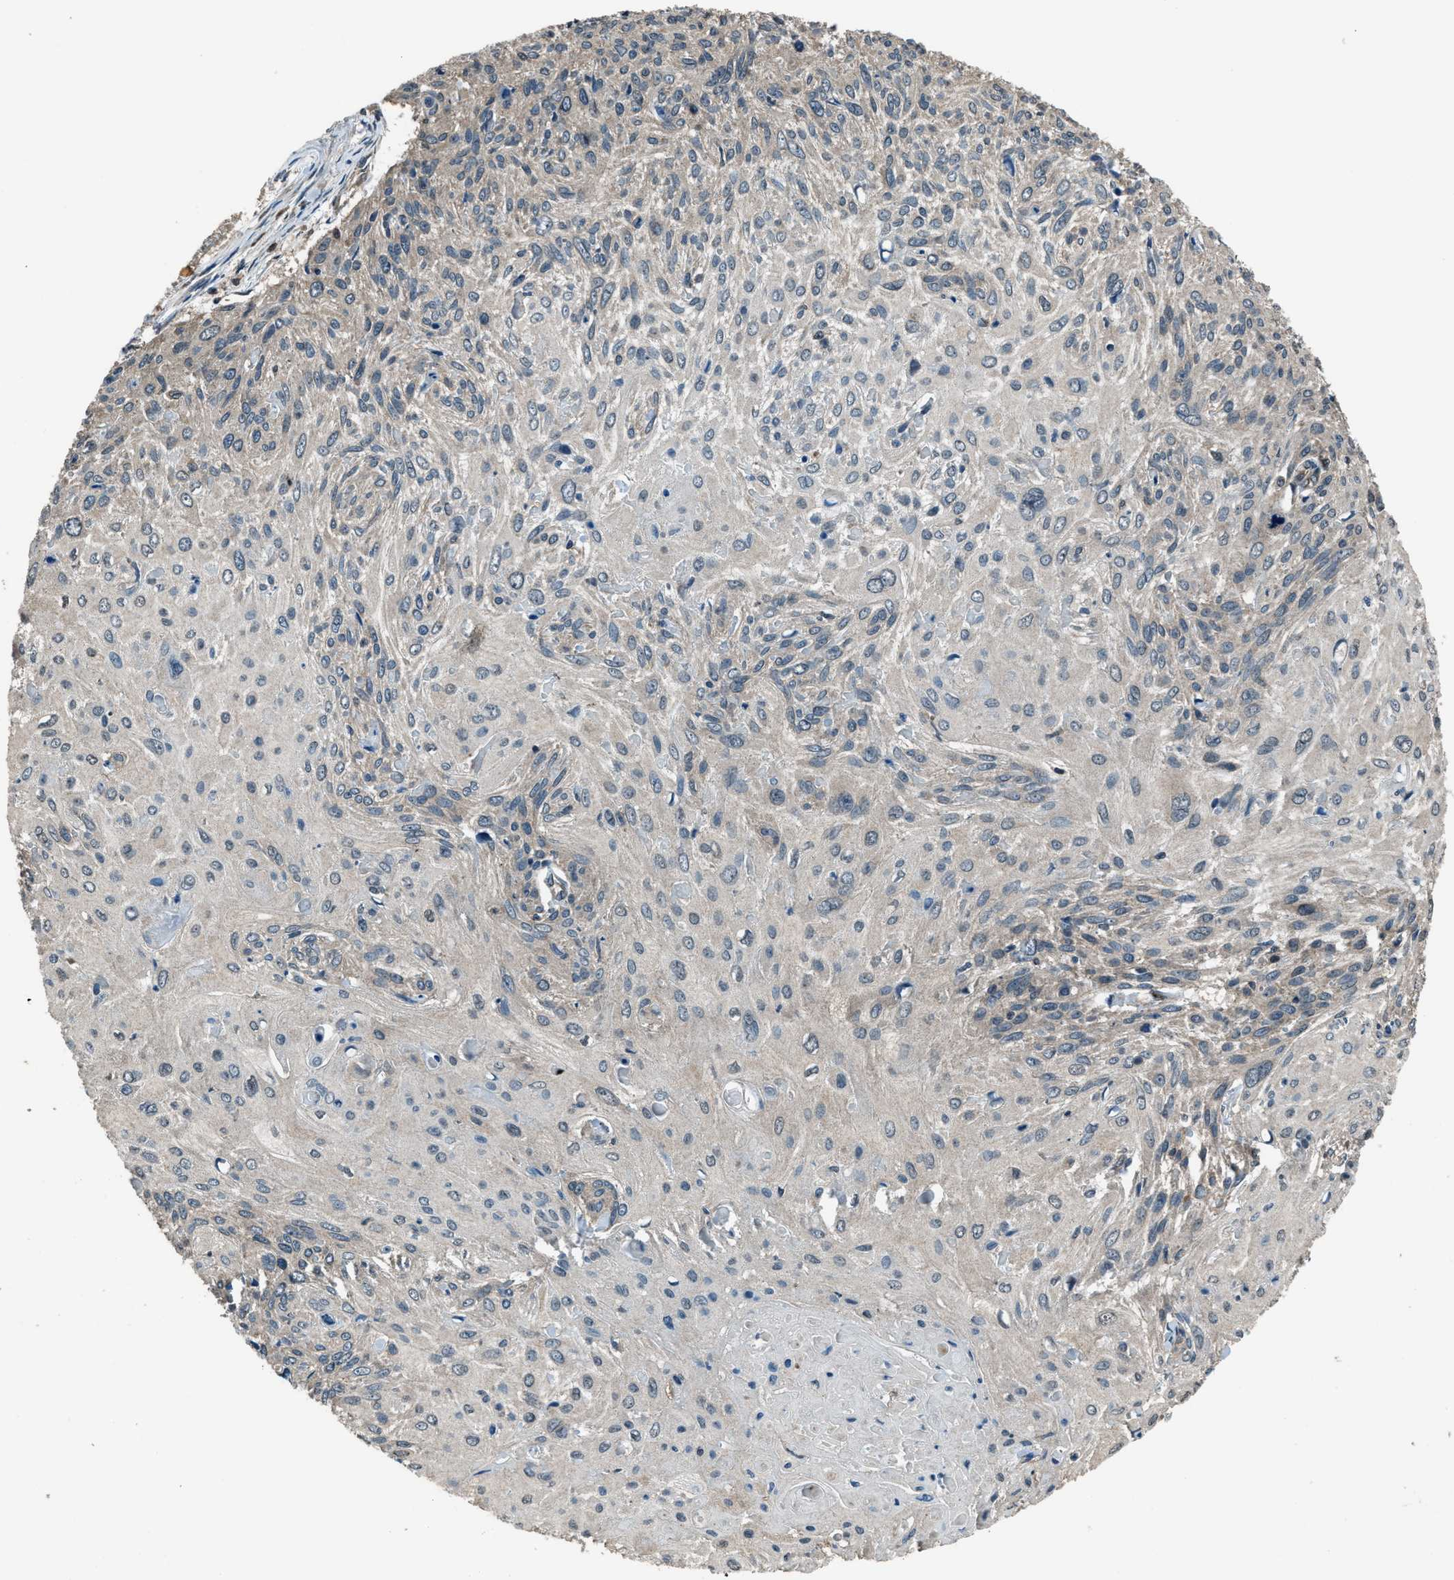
{"staining": {"intensity": "negative", "quantity": "none", "location": "none"}, "tissue": "cervical cancer", "cell_type": "Tumor cells", "image_type": "cancer", "snomed": [{"axis": "morphology", "description": "Squamous cell carcinoma, NOS"}, {"axis": "topography", "description": "Cervix"}], "caption": "Tumor cells show no significant protein expression in cervical cancer (squamous cell carcinoma). (Immunohistochemistry (ihc), brightfield microscopy, high magnification).", "gene": "TRIM4", "patient": {"sex": "female", "age": 51}}